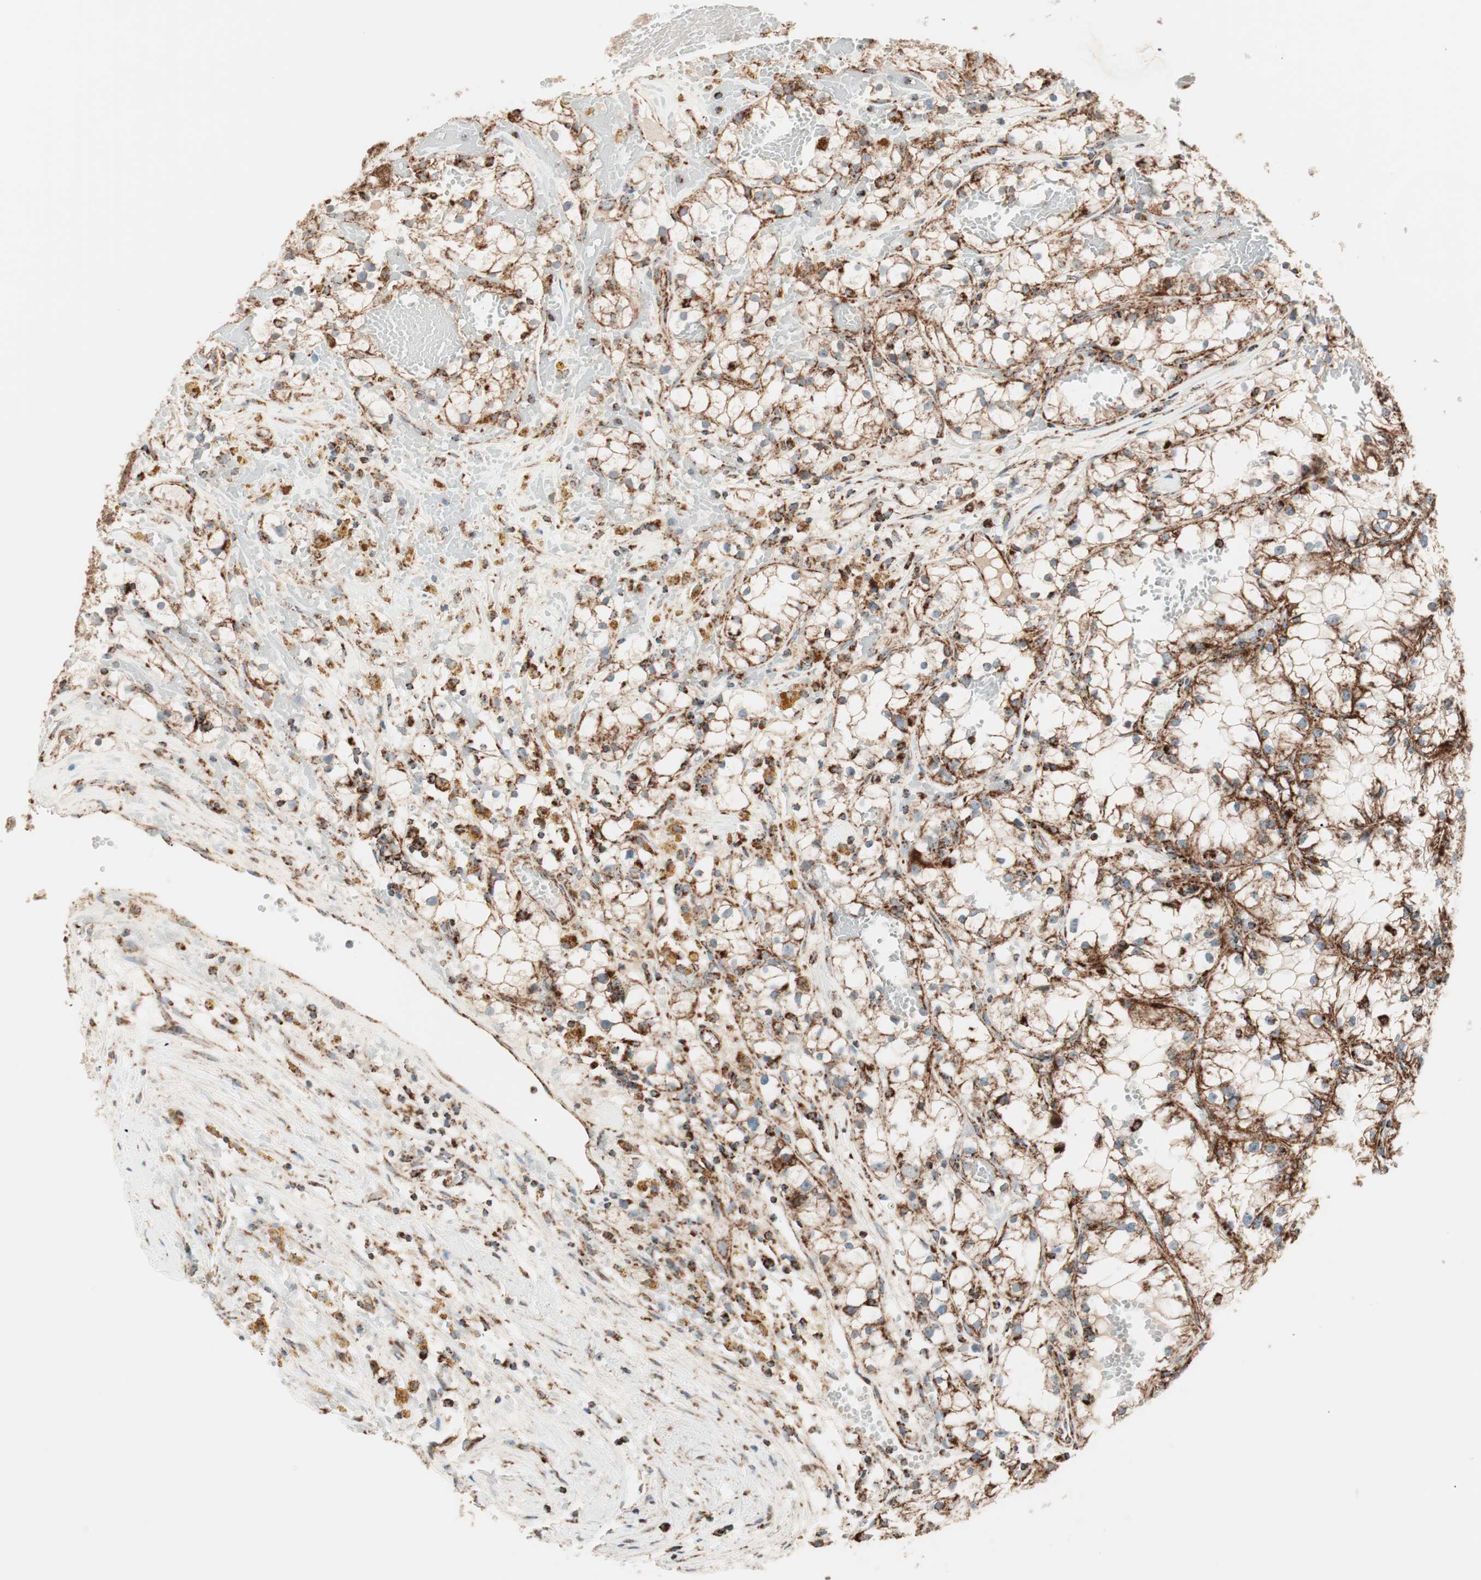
{"staining": {"intensity": "strong", "quantity": ">75%", "location": "cytoplasmic/membranous"}, "tissue": "renal cancer", "cell_type": "Tumor cells", "image_type": "cancer", "snomed": [{"axis": "morphology", "description": "Adenocarcinoma, NOS"}, {"axis": "topography", "description": "Kidney"}], "caption": "A high-resolution image shows immunohistochemistry staining of renal cancer (adenocarcinoma), which demonstrates strong cytoplasmic/membranous expression in about >75% of tumor cells.", "gene": "TOMM22", "patient": {"sex": "male", "age": 56}}